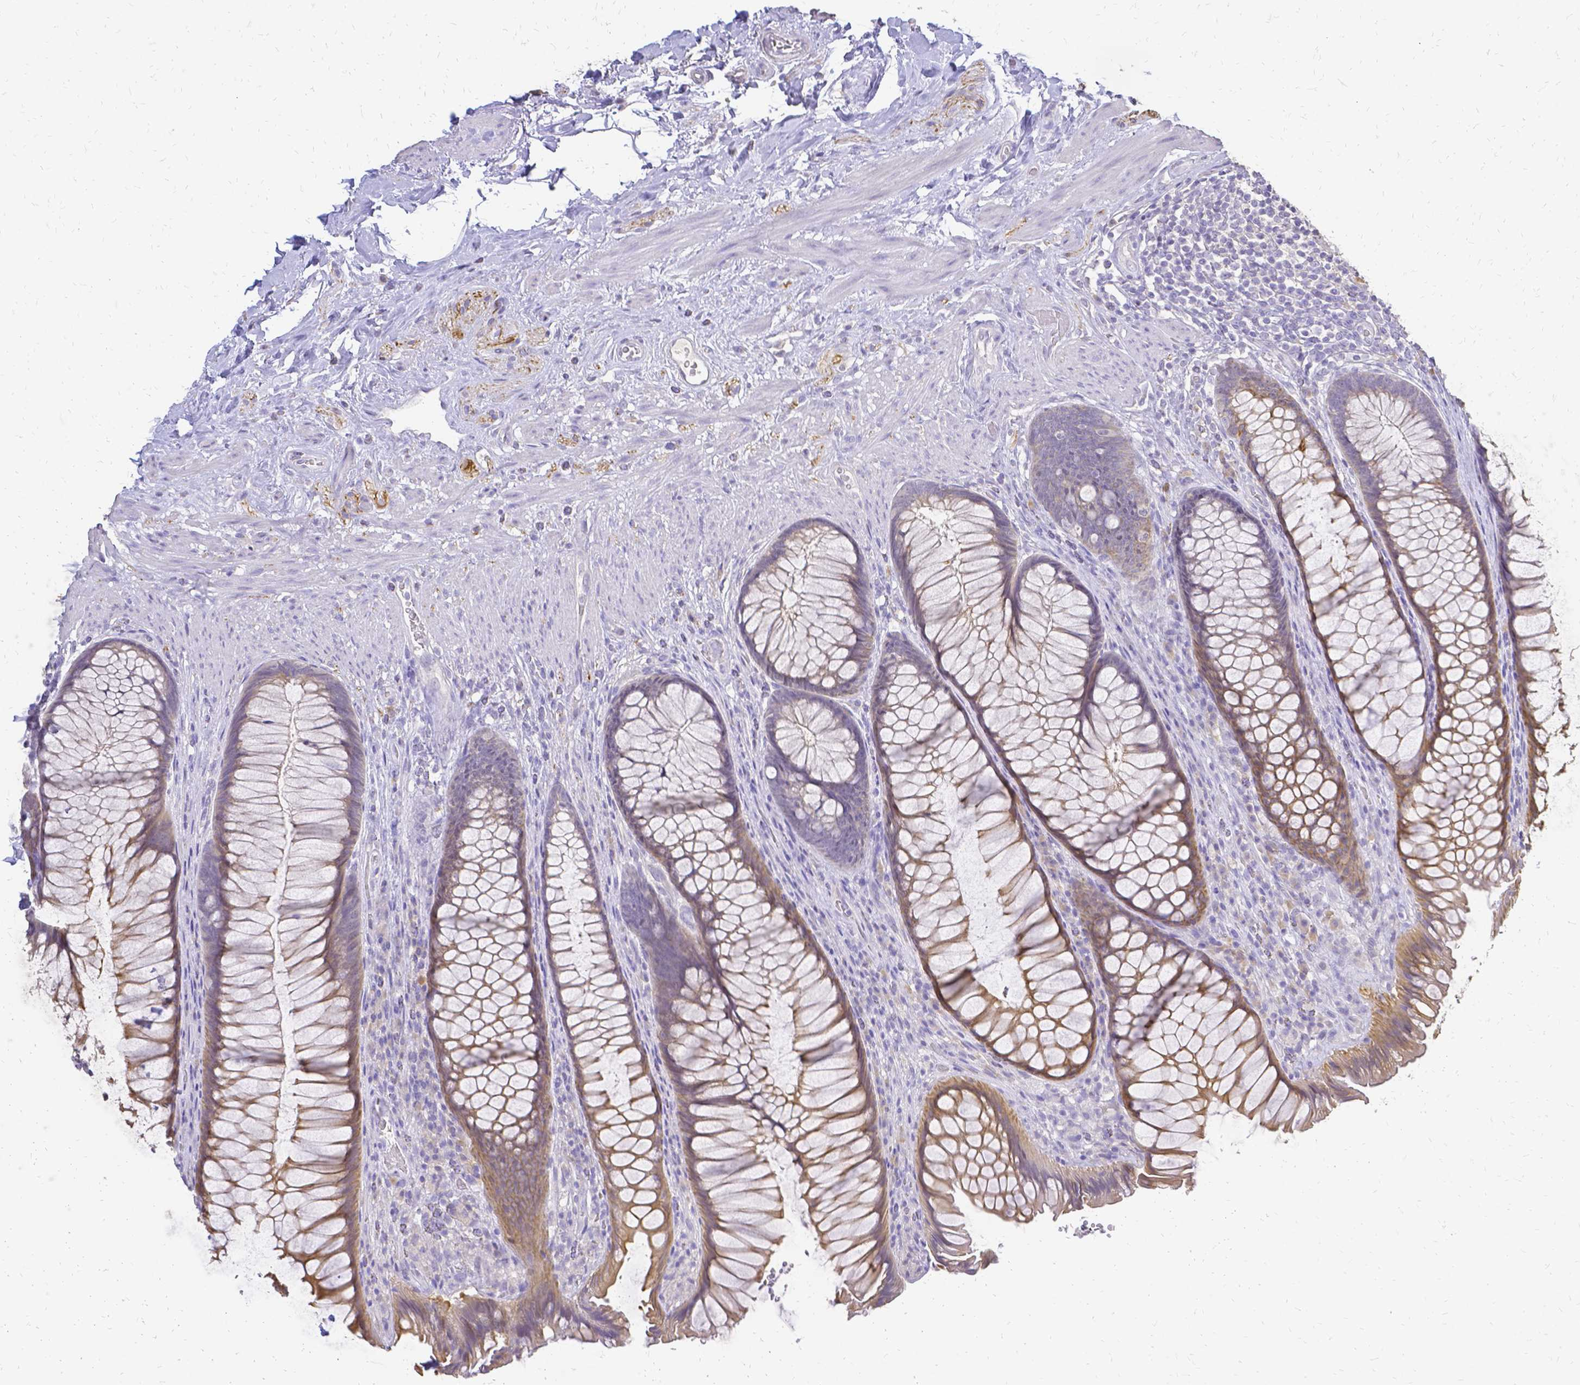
{"staining": {"intensity": "moderate", "quantity": "25%-75%", "location": "cytoplasmic/membranous"}, "tissue": "rectum", "cell_type": "Glandular cells", "image_type": "normal", "snomed": [{"axis": "morphology", "description": "Normal tissue, NOS"}, {"axis": "topography", "description": "Smooth muscle"}, {"axis": "topography", "description": "Rectum"}], "caption": "A photomicrograph of rectum stained for a protein shows moderate cytoplasmic/membranous brown staining in glandular cells. The staining was performed using DAB (3,3'-diaminobenzidine), with brown indicating positive protein expression. Nuclei are stained blue with hematoxylin.", "gene": "CIB1", "patient": {"sex": "male", "age": 53}}